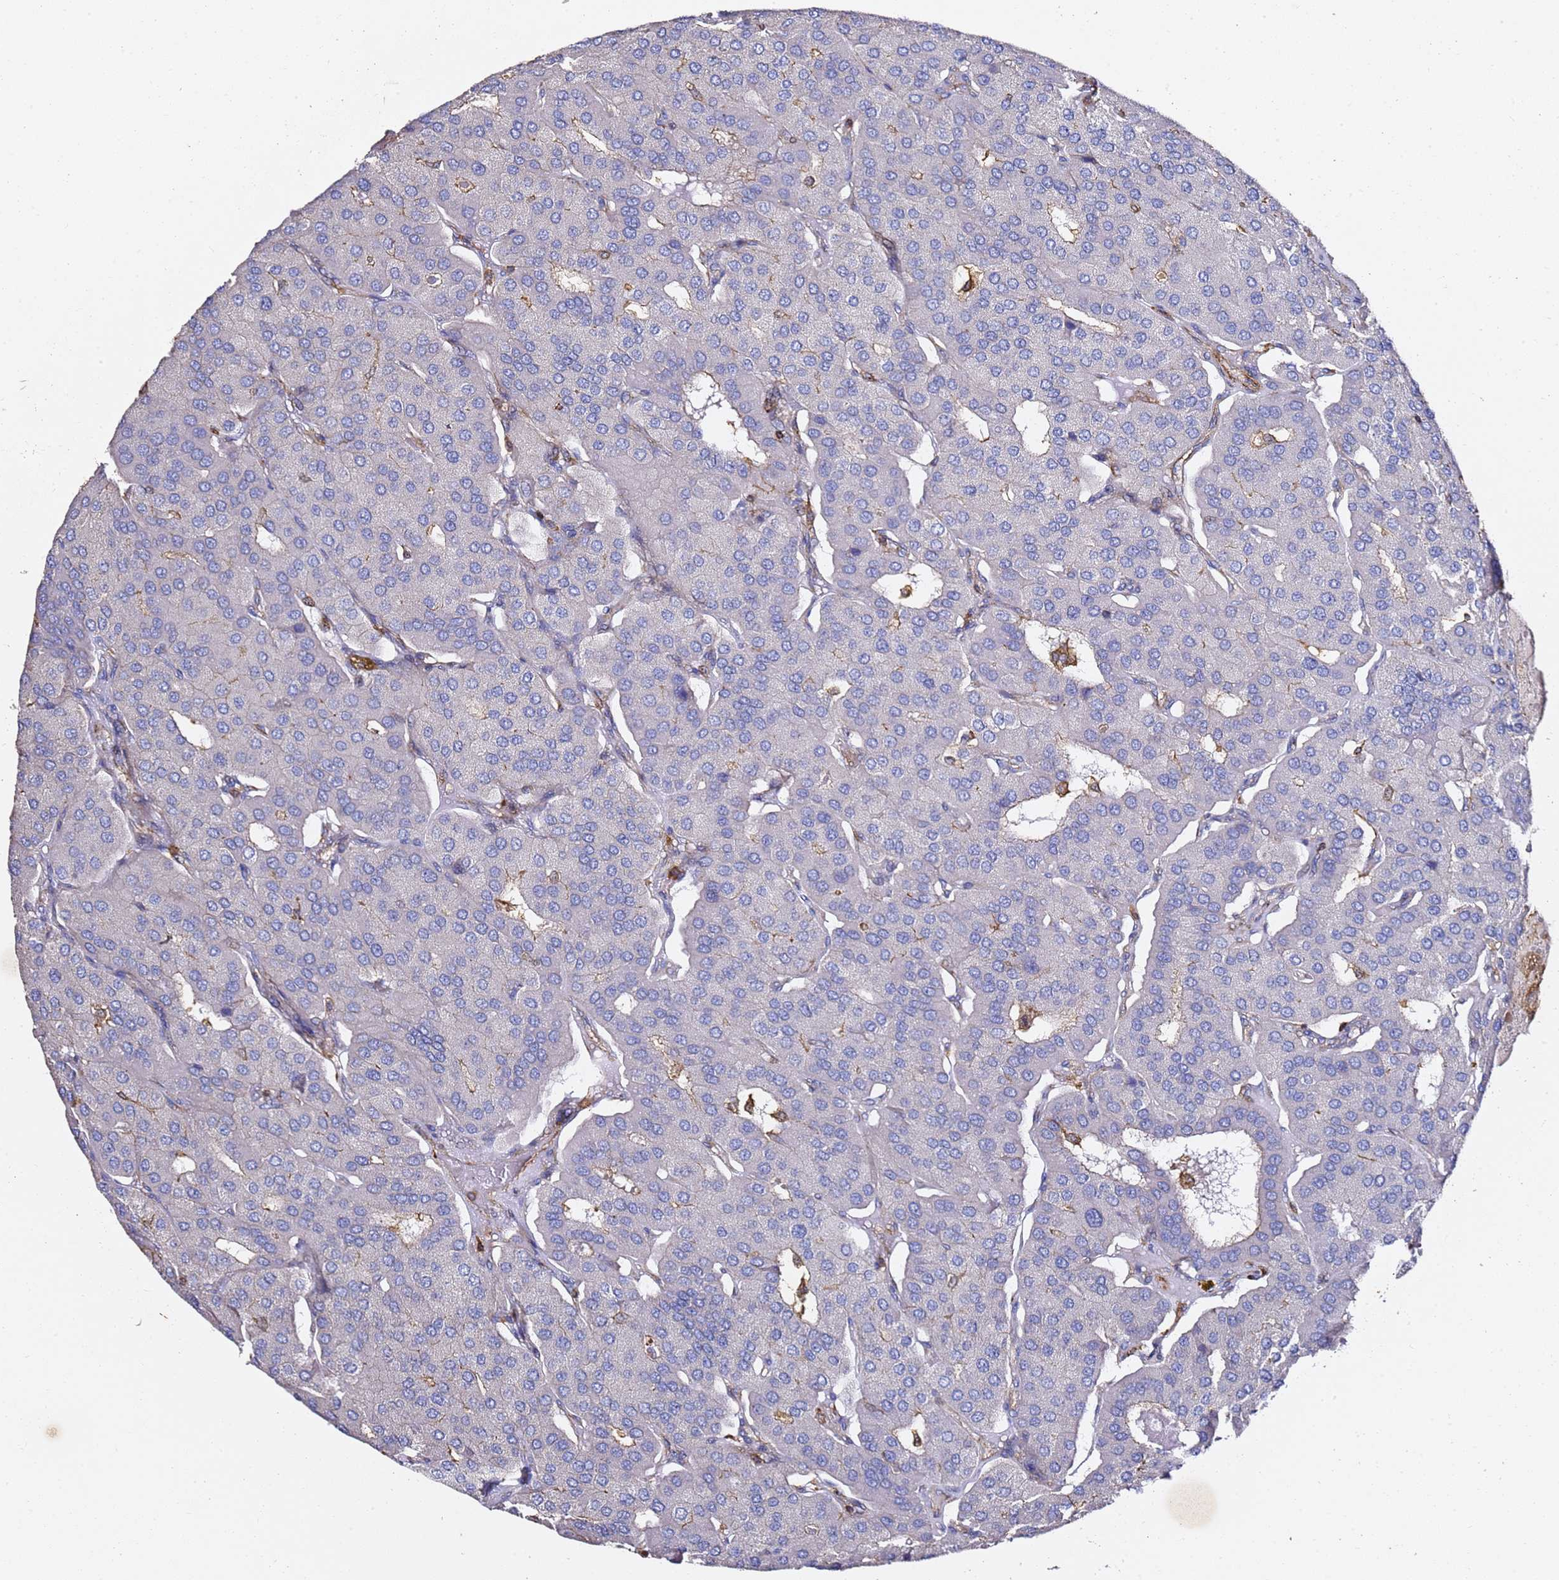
{"staining": {"intensity": "negative", "quantity": "none", "location": "none"}, "tissue": "parathyroid gland", "cell_type": "Glandular cells", "image_type": "normal", "snomed": [{"axis": "morphology", "description": "Normal tissue, NOS"}, {"axis": "morphology", "description": "Adenoma, NOS"}, {"axis": "topography", "description": "Parathyroid gland"}], "caption": "Image shows no significant protein positivity in glandular cells of unremarkable parathyroid gland.", "gene": "ZFP36L2", "patient": {"sex": "female", "age": 86}}